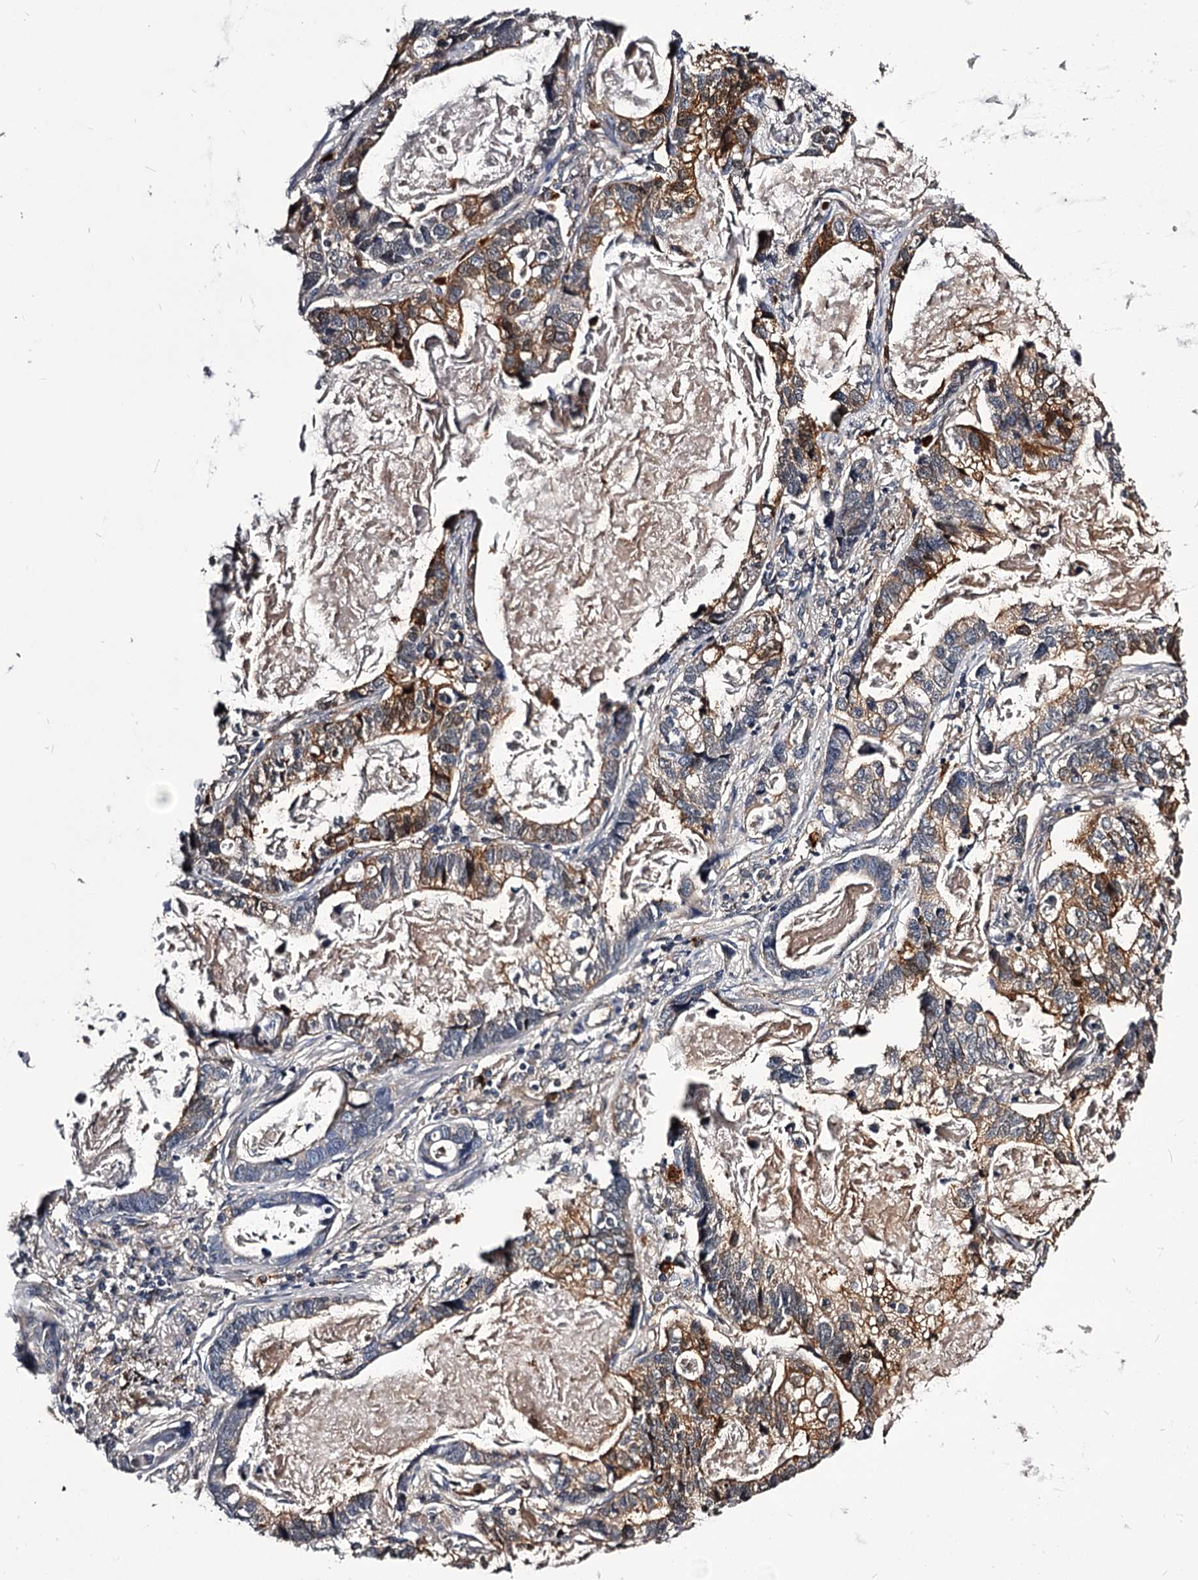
{"staining": {"intensity": "moderate", "quantity": "25%-75%", "location": "cytoplasmic/membranous"}, "tissue": "lung cancer", "cell_type": "Tumor cells", "image_type": "cancer", "snomed": [{"axis": "morphology", "description": "Adenocarcinoma, NOS"}, {"axis": "topography", "description": "Lung"}], "caption": "Human adenocarcinoma (lung) stained for a protein (brown) exhibits moderate cytoplasmic/membranous positive positivity in about 25%-75% of tumor cells.", "gene": "GSTO1", "patient": {"sex": "male", "age": 67}}